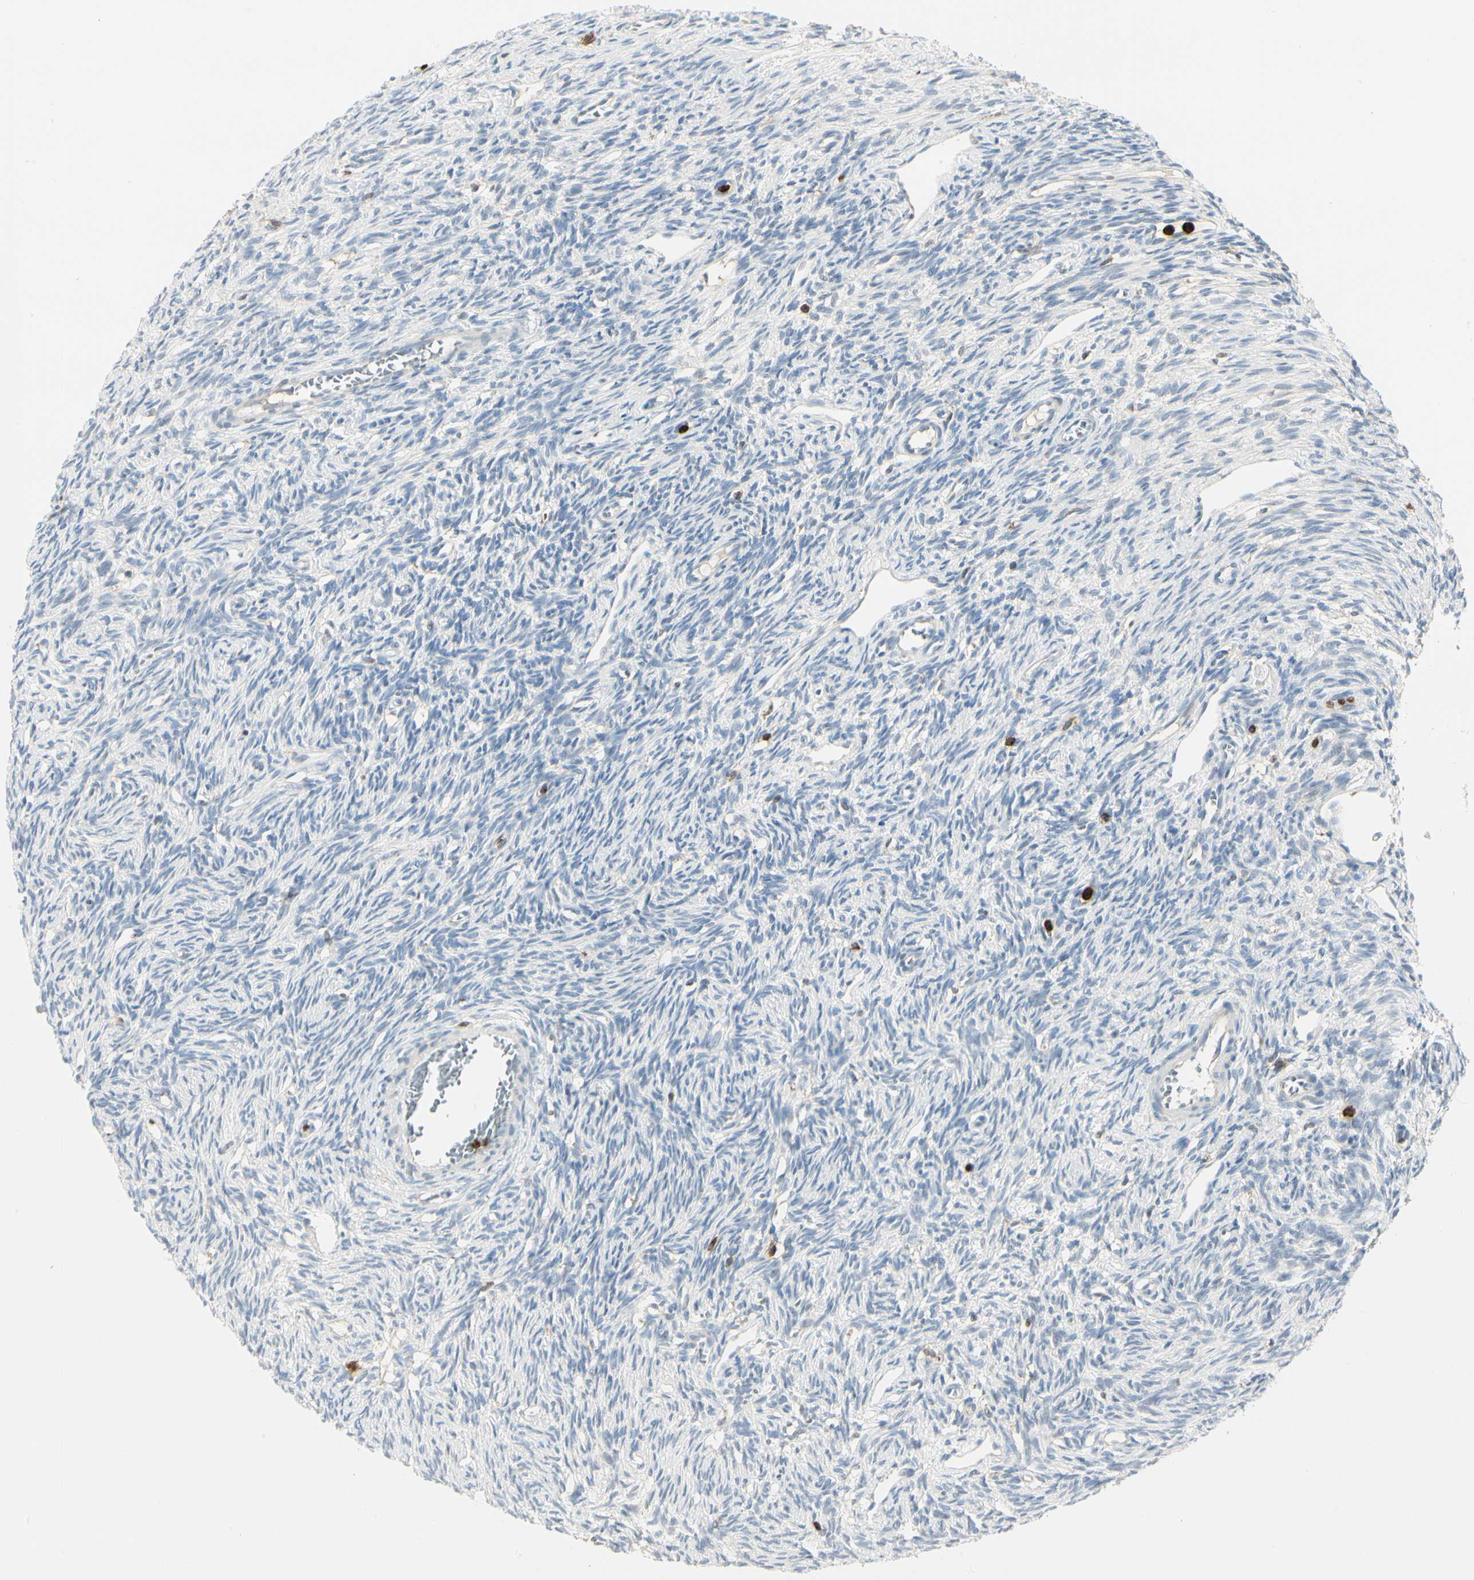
{"staining": {"intensity": "negative", "quantity": "none", "location": "none"}, "tissue": "ovary", "cell_type": "Ovarian stroma cells", "image_type": "normal", "snomed": [{"axis": "morphology", "description": "Normal tissue, NOS"}, {"axis": "topography", "description": "Ovary"}], "caption": "DAB (3,3'-diaminobenzidine) immunohistochemical staining of unremarkable ovary reveals no significant staining in ovarian stroma cells. The staining is performed using DAB (3,3'-diaminobenzidine) brown chromogen with nuclei counter-stained in using hematoxylin.", "gene": "ITGB2", "patient": {"sex": "female", "age": 33}}